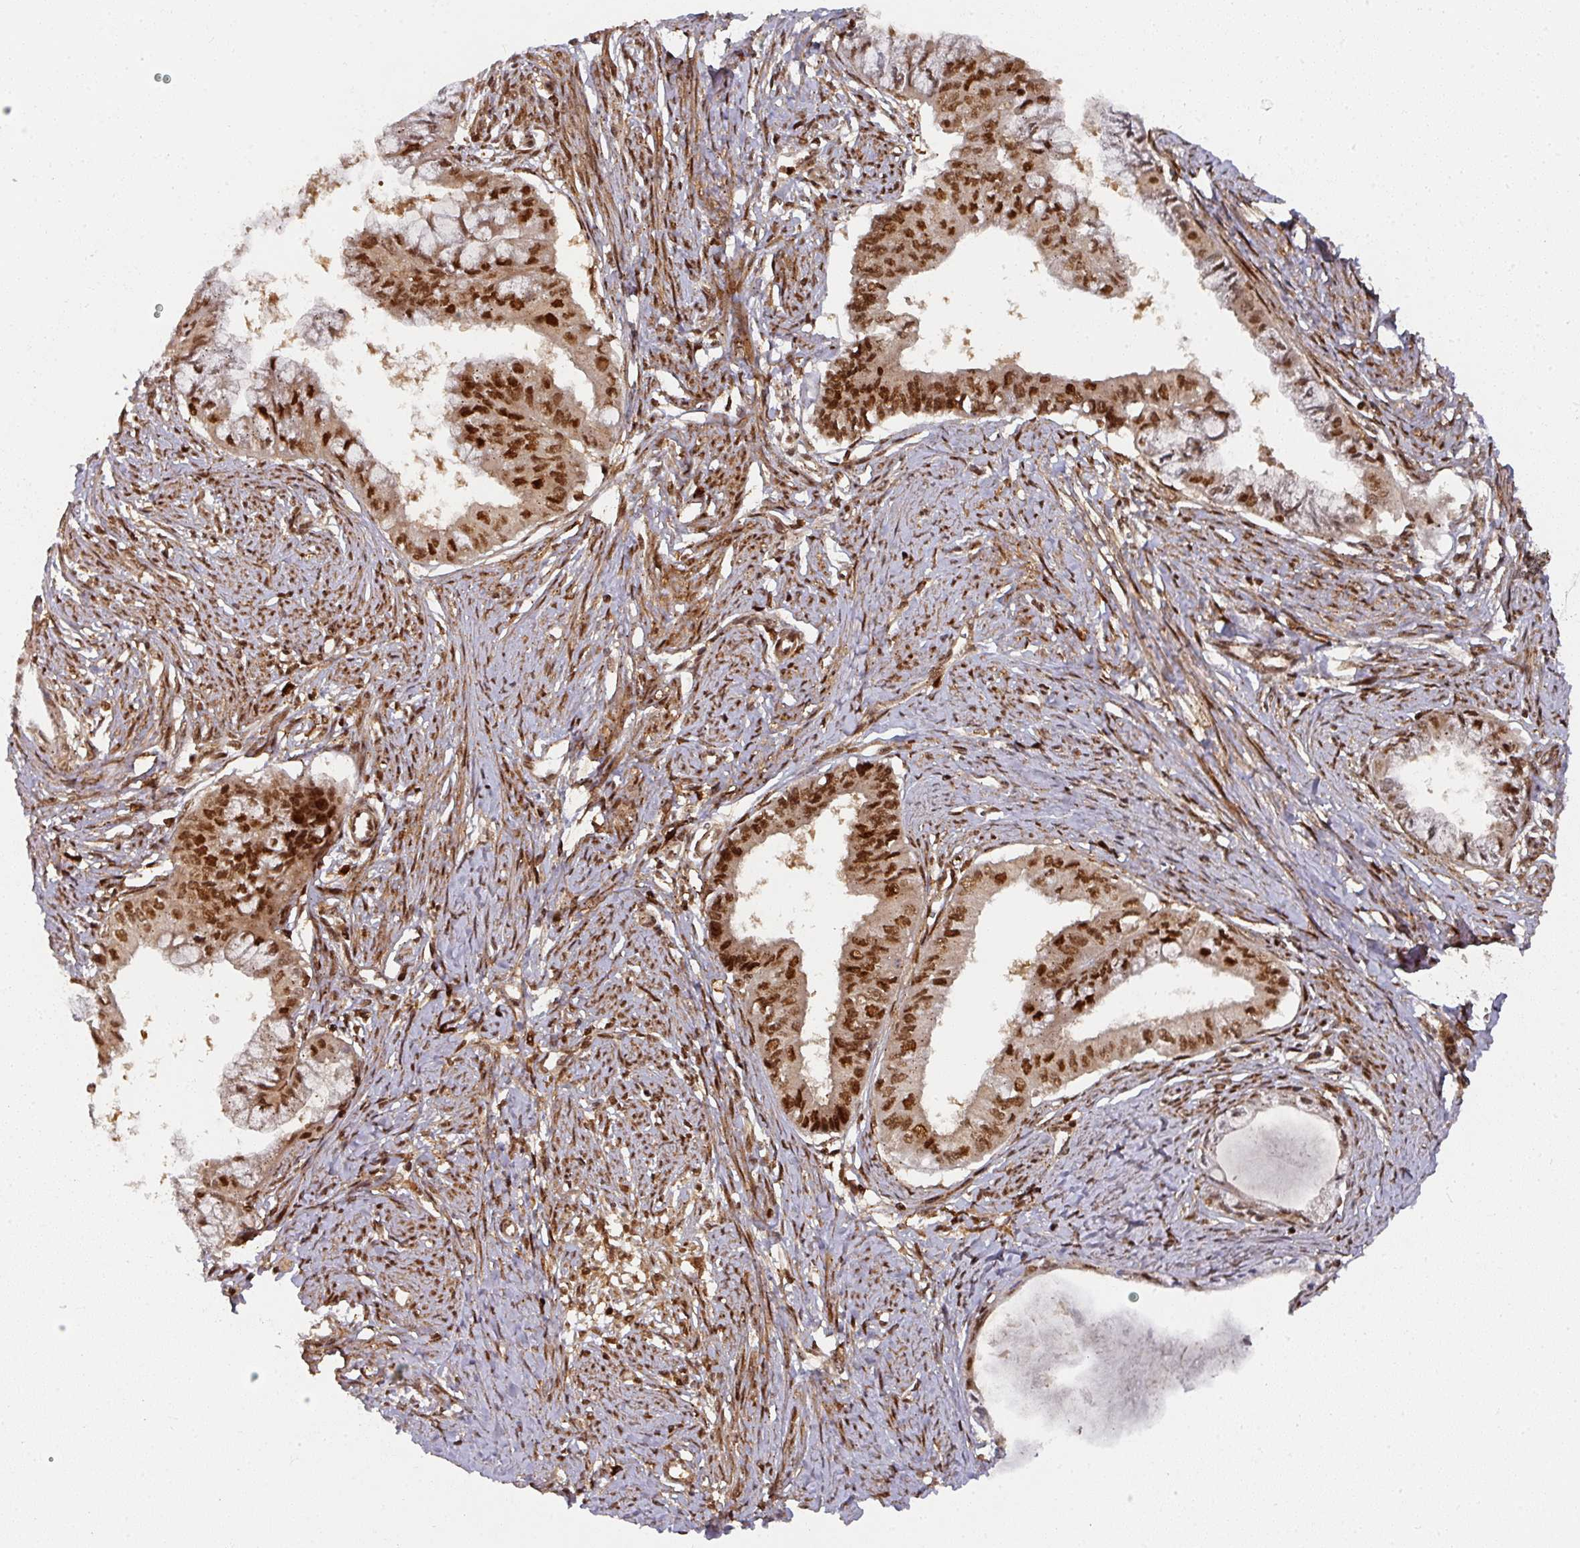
{"staining": {"intensity": "strong", "quantity": "25%-75%", "location": "nuclear"}, "tissue": "endometrial cancer", "cell_type": "Tumor cells", "image_type": "cancer", "snomed": [{"axis": "morphology", "description": "Adenocarcinoma, NOS"}, {"axis": "topography", "description": "Endometrium"}], "caption": "Immunohistochemistry (IHC) (DAB (3,3'-diaminobenzidine)) staining of endometrial cancer exhibits strong nuclear protein expression in approximately 25%-75% of tumor cells.", "gene": "DIDO1", "patient": {"sex": "female", "age": 76}}